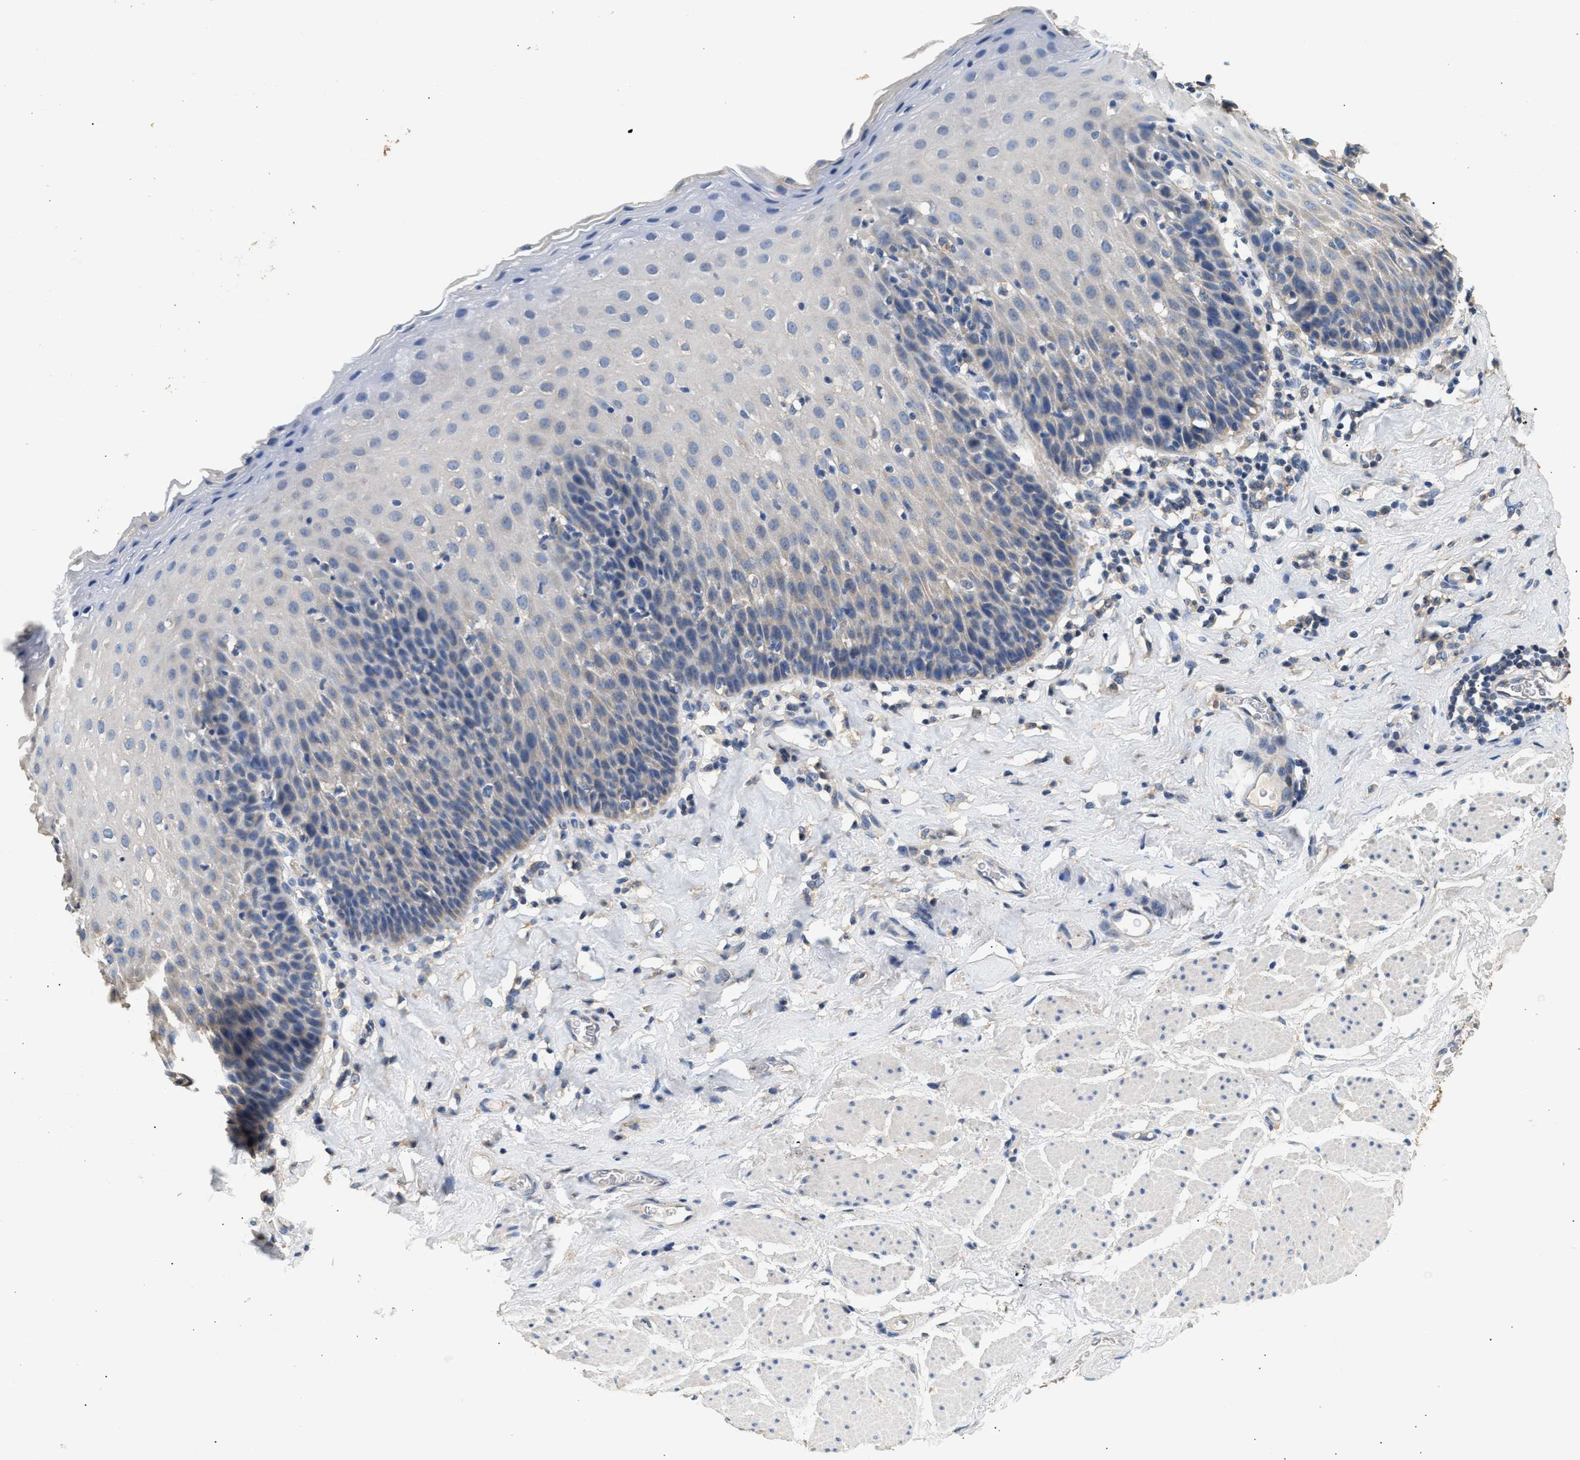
{"staining": {"intensity": "weak", "quantity": "<25%", "location": "cytoplasmic/membranous"}, "tissue": "esophagus", "cell_type": "Squamous epithelial cells", "image_type": "normal", "snomed": [{"axis": "morphology", "description": "Normal tissue, NOS"}, {"axis": "topography", "description": "Esophagus"}], "caption": "Immunohistochemistry (IHC) image of unremarkable esophagus: esophagus stained with DAB (3,3'-diaminobenzidine) demonstrates no significant protein staining in squamous epithelial cells. (DAB IHC, high magnification).", "gene": "WDR31", "patient": {"sex": "female", "age": 61}}